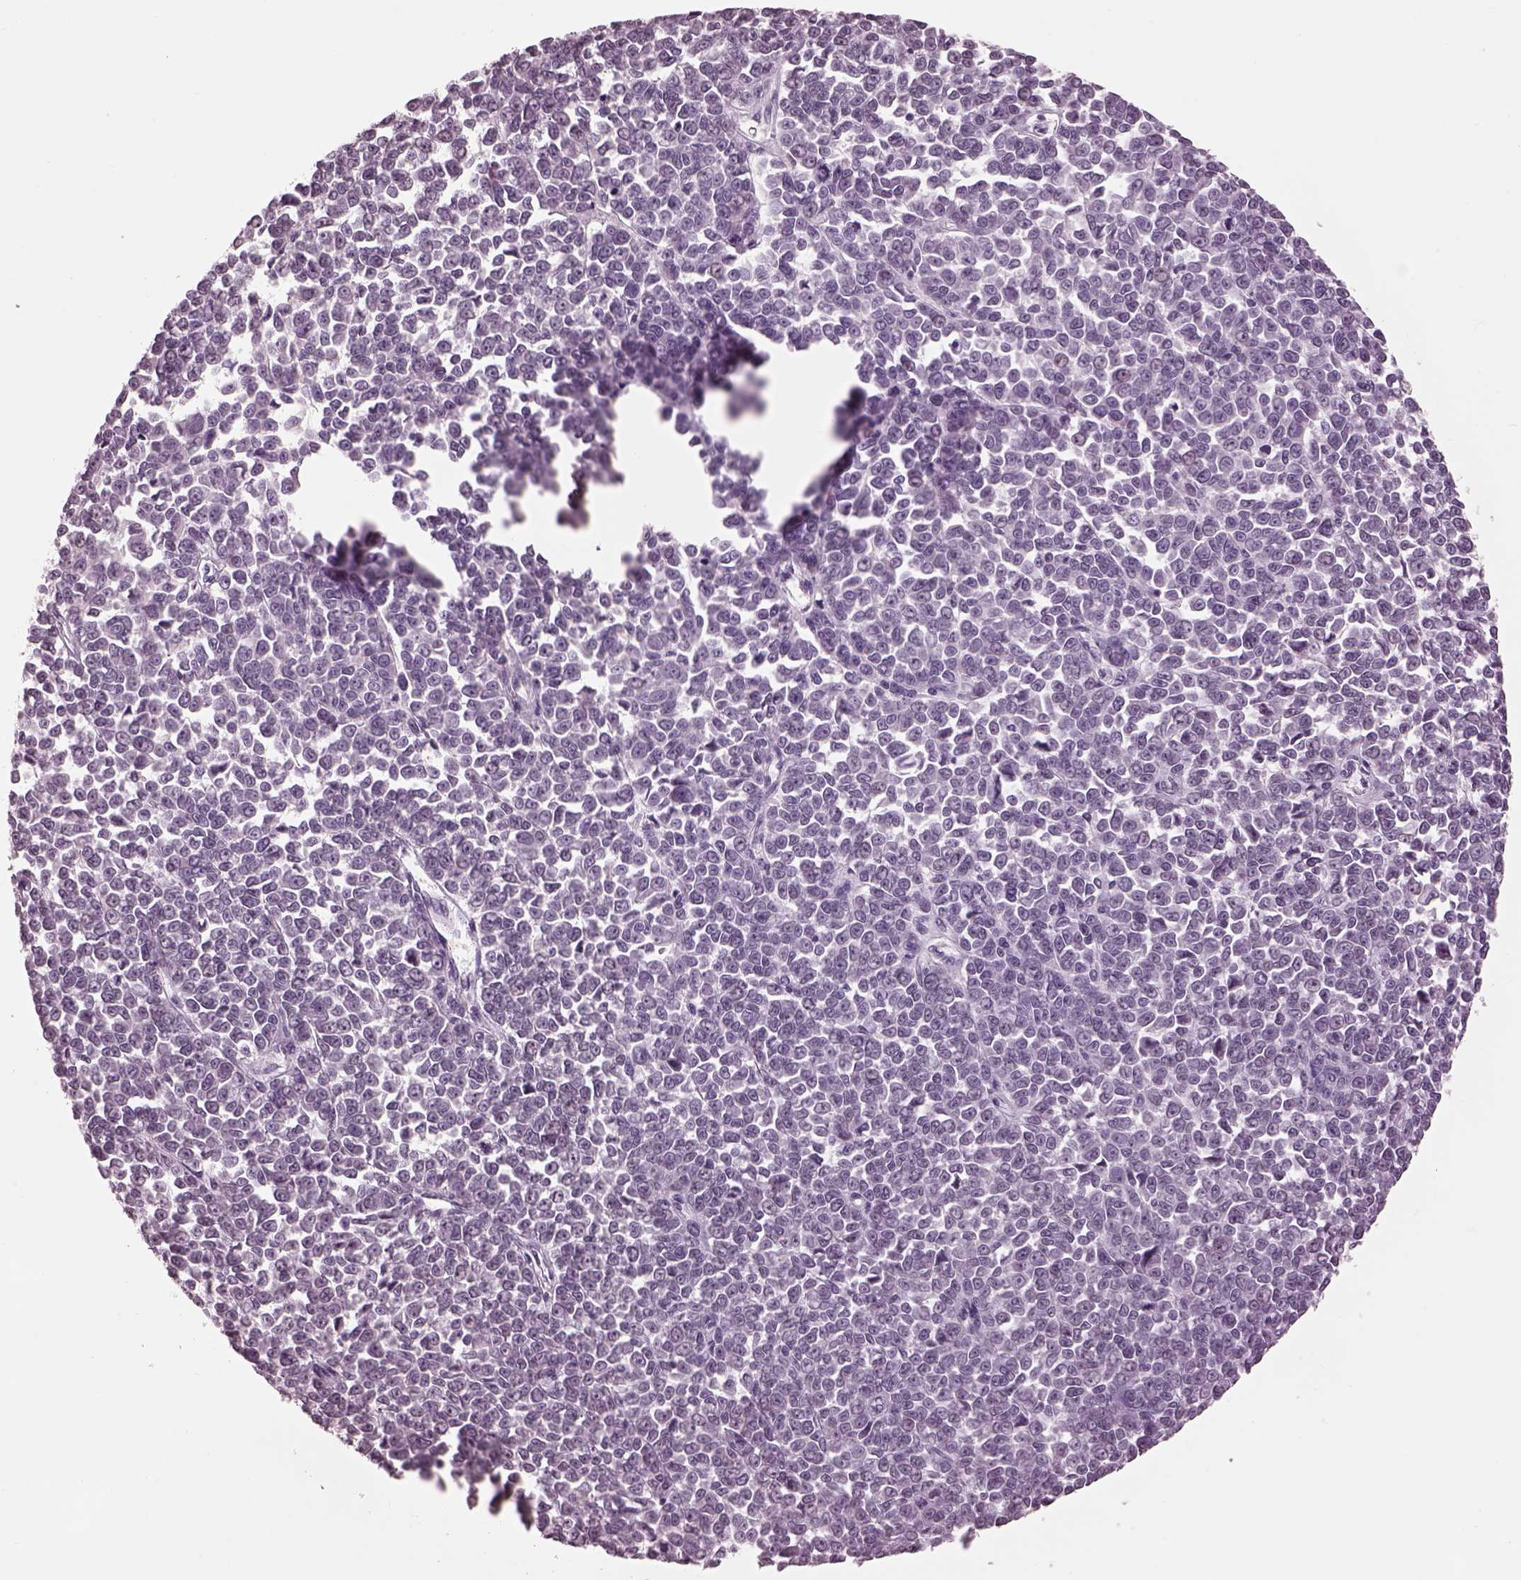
{"staining": {"intensity": "negative", "quantity": "none", "location": "none"}, "tissue": "melanoma", "cell_type": "Tumor cells", "image_type": "cancer", "snomed": [{"axis": "morphology", "description": "Malignant melanoma, NOS"}, {"axis": "topography", "description": "Skin"}], "caption": "Immunohistochemistry (IHC) of human melanoma displays no expression in tumor cells.", "gene": "GARIN4", "patient": {"sex": "female", "age": 95}}